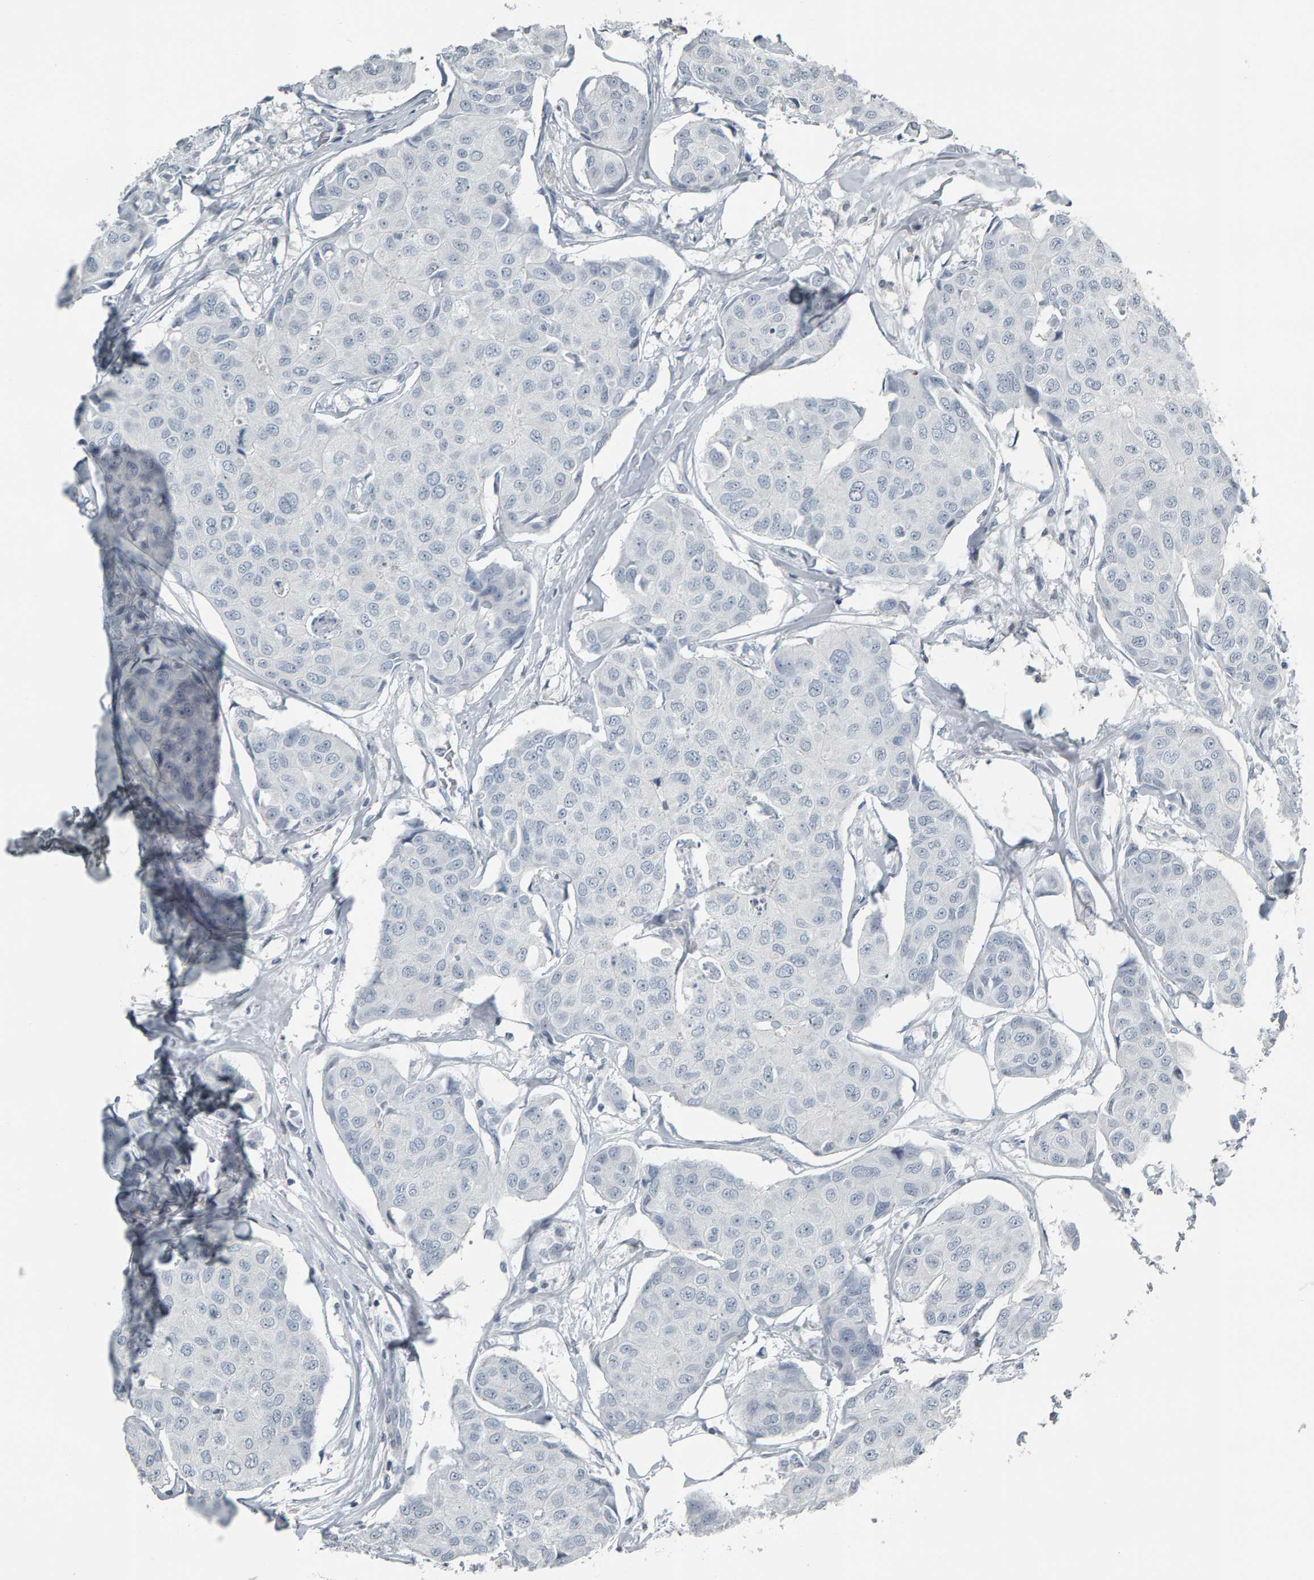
{"staining": {"intensity": "negative", "quantity": "none", "location": "none"}, "tissue": "breast cancer", "cell_type": "Tumor cells", "image_type": "cancer", "snomed": [{"axis": "morphology", "description": "Duct carcinoma"}, {"axis": "topography", "description": "Breast"}], "caption": "Immunohistochemistry (IHC) photomicrograph of neoplastic tissue: human intraductal carcinoma (breast) stained with DAB (3,3'-diaminobenzidine) reveals no significant protein positivity in tumor cells. (Stains: DAB (3,3'-diaminobenzidine) immunohistochemistry (IHC) with hematoxylin counter stain, Microscopy: brightfield microscopy at high magnification).", "gene": "PYY", "patient": {"sex": "female", "age": 80}}